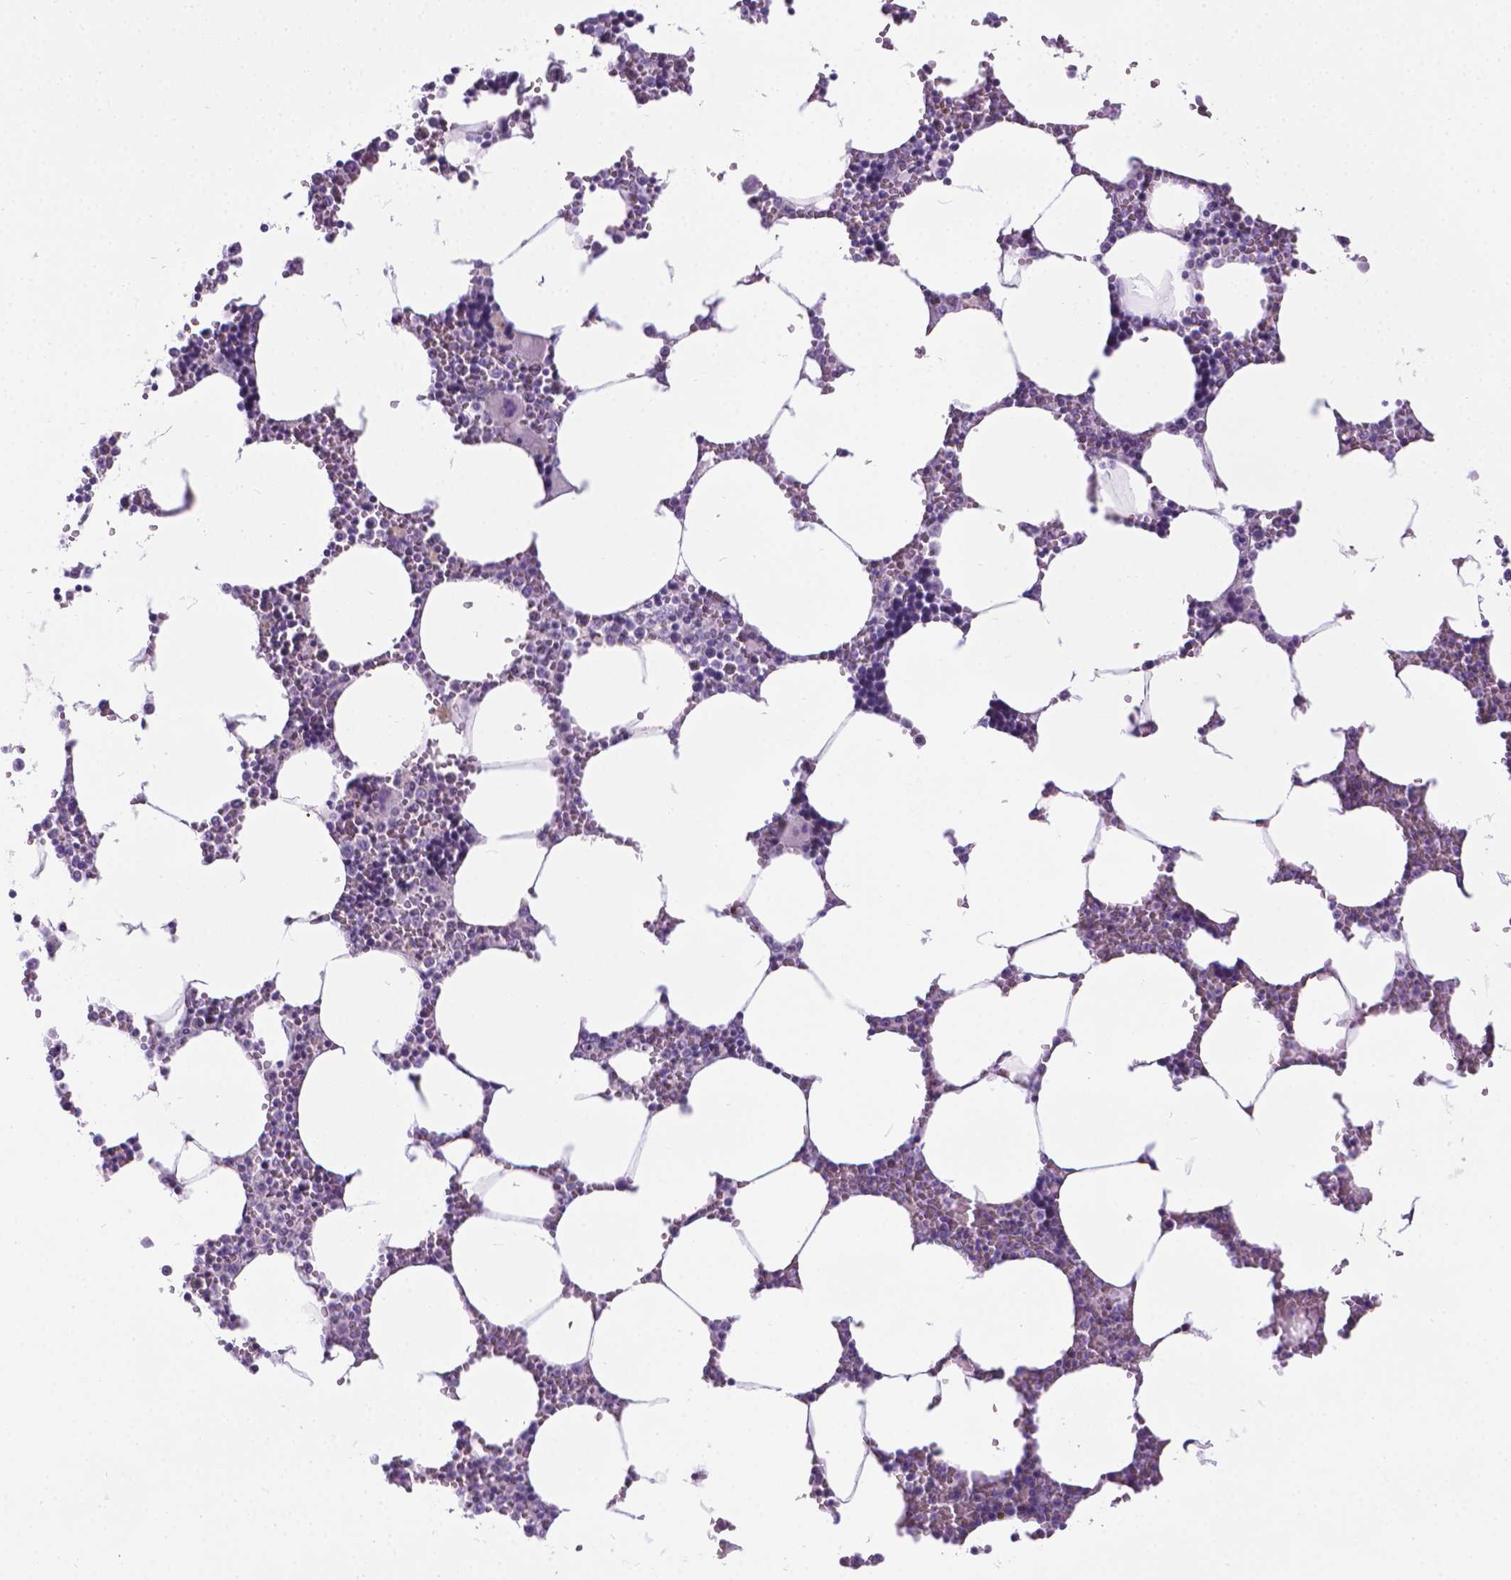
{"staining": {"intensity": "negative", "quantity": "none", "location": "none"}, "tissue": "bone marrow", "cell_type": "Hematopoietic cells", "image_type": "normal", "snomed": [{"axis": "morphology", "description": "Normal tissue, NOS"}, {"axis": "topography", "description": "Bone marrow"}], "caption": "IHC micrograph of unremarkable bone marrow stained for a protein (brown), which shows no expression in hematopoietic cells.", "gene": "SPAG6", "patient": {"sex": "male", "age": 54}}